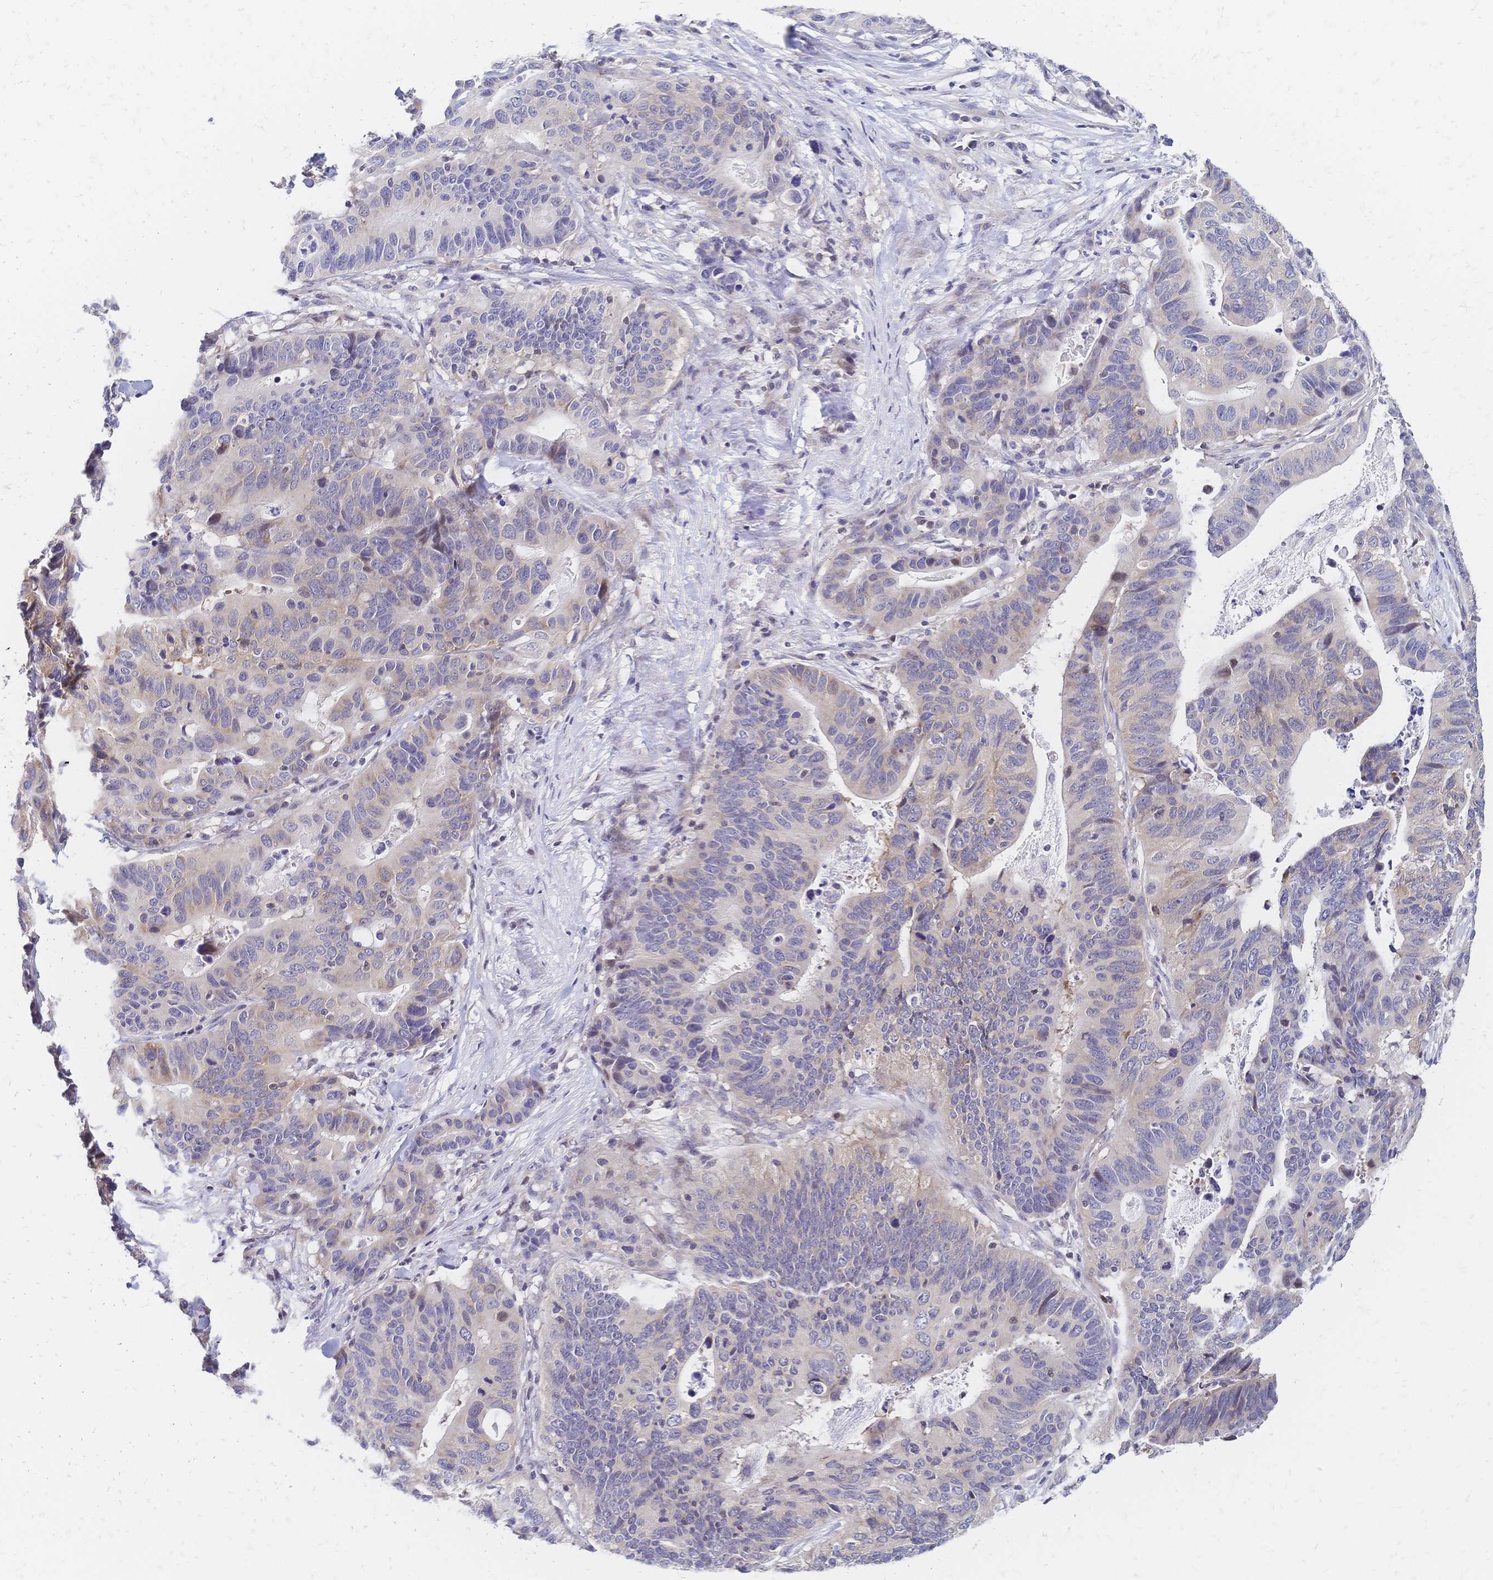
{"staining": {"intensity": "negative", "quantity": "none", "location": "none"}, "tissue": "stomach cancer", "cell_type": "Tumor cells", "image_type": "cancer", "snomed": [{"axis": "morphology", "description": "Adenocarcinoma, NOS"}, {"axis": "topography", "description": "Stomach, upper"}], "caption": "An immunohistochemistry (IHC) micrograph of adenocarcinoma (stomach) is shown. There is no staining in tumor cells of adenocarcinoma (stomach). Nuclei are stained in blue.", "gene": "CBX7", "patient": {"sex": "female", "age": 67}}